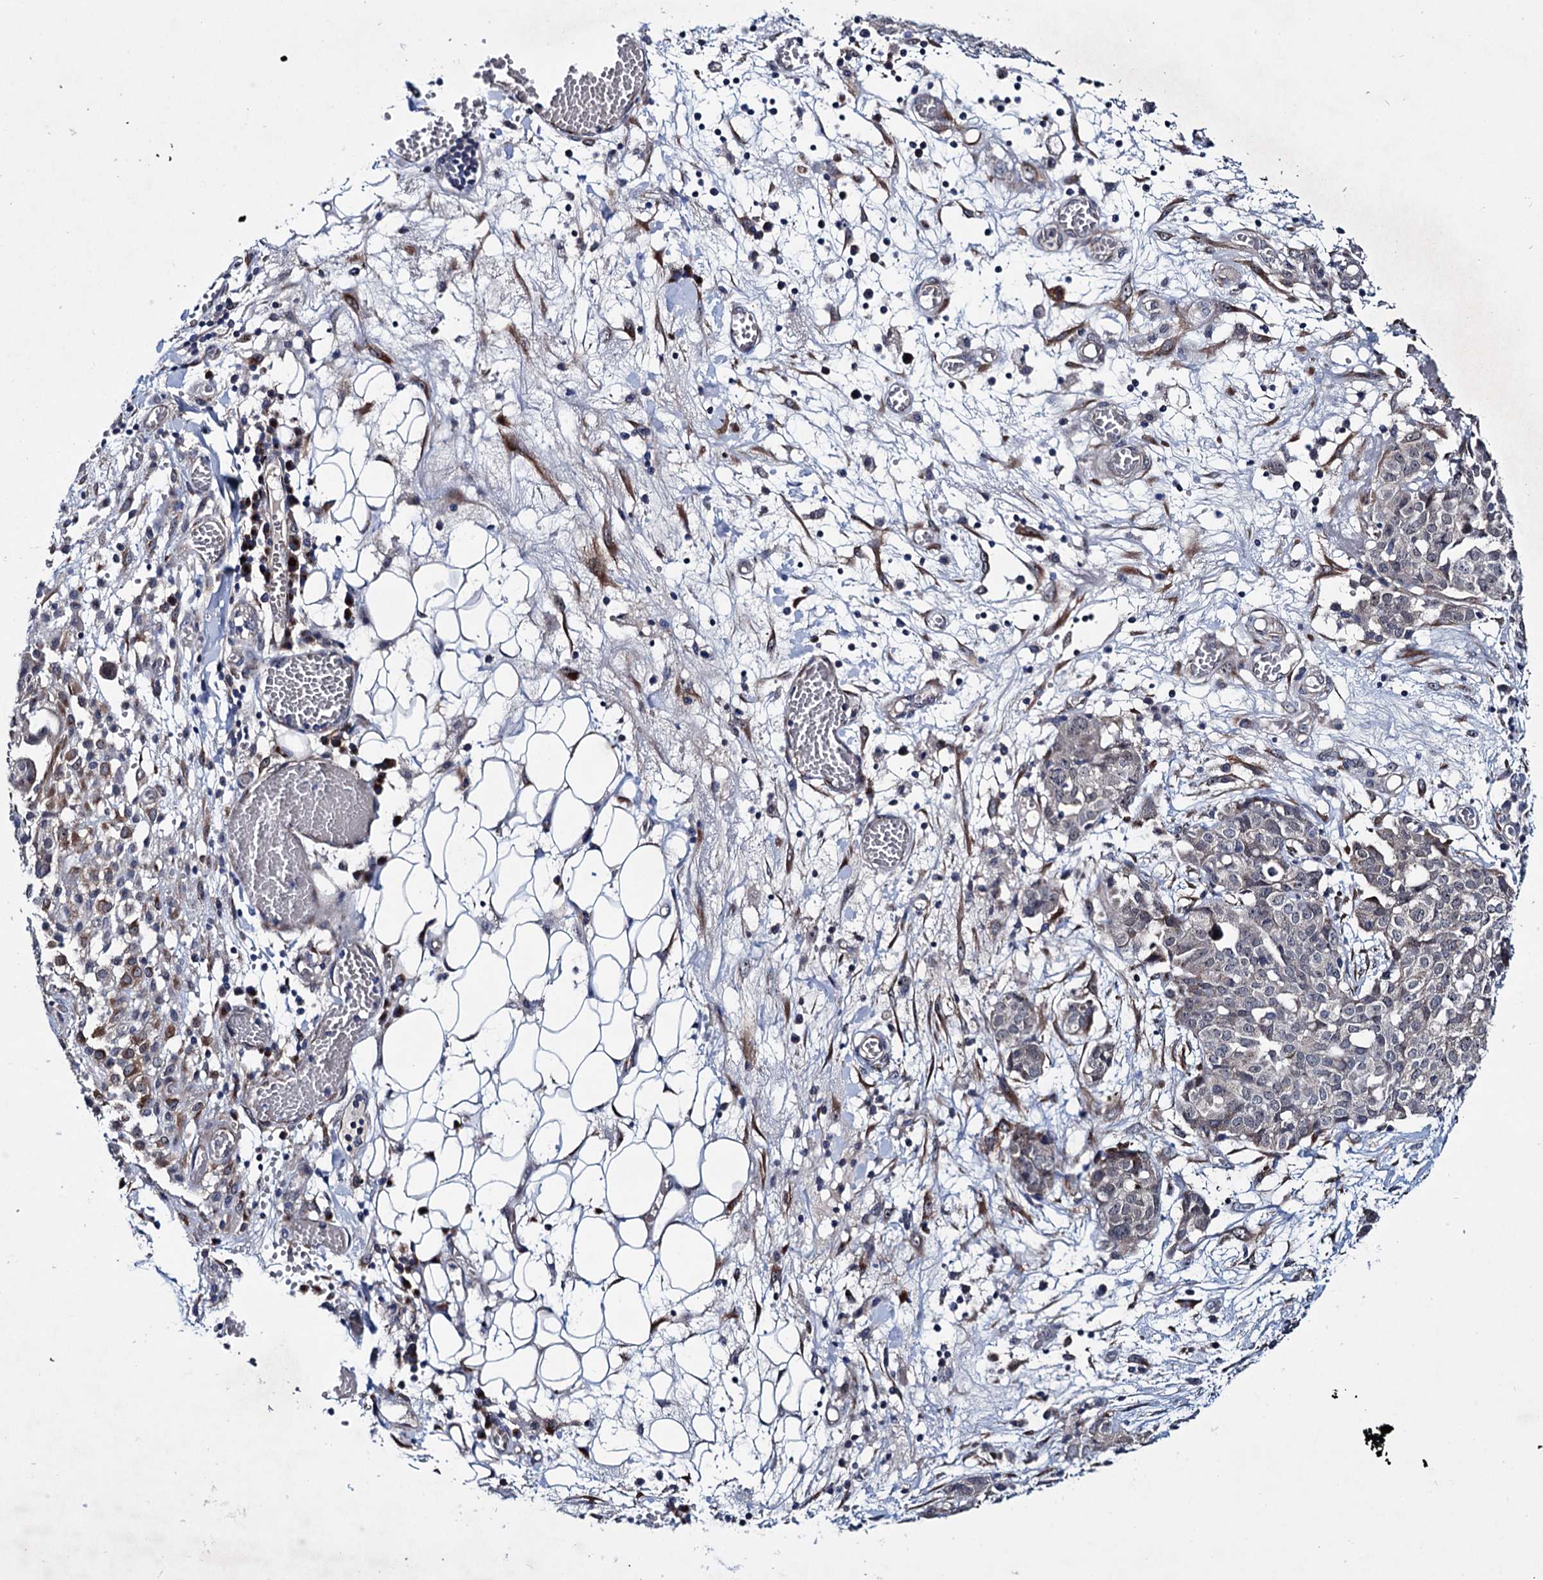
{"staining": {"intensity": "negative", "quantity": "none", "location": "none"}, "tissue": "ovarian cancer", "cell_type": "Tumor cells", "image_type": "cancer", "snomed": [{"axis": "morphology", "description": "Cystadenocarcinoma, serous, NOS"}, {"axis": "topography", "description": "Soft tissue"}, {"axis": "topography", "description": "Ovary"}], "caption": "IHC image of ovarian cancer stained for a protein (brown), which shows no staining in tumor cells.", "gene": "EYA4", "patient": {"sex": "female", "age": 57}}